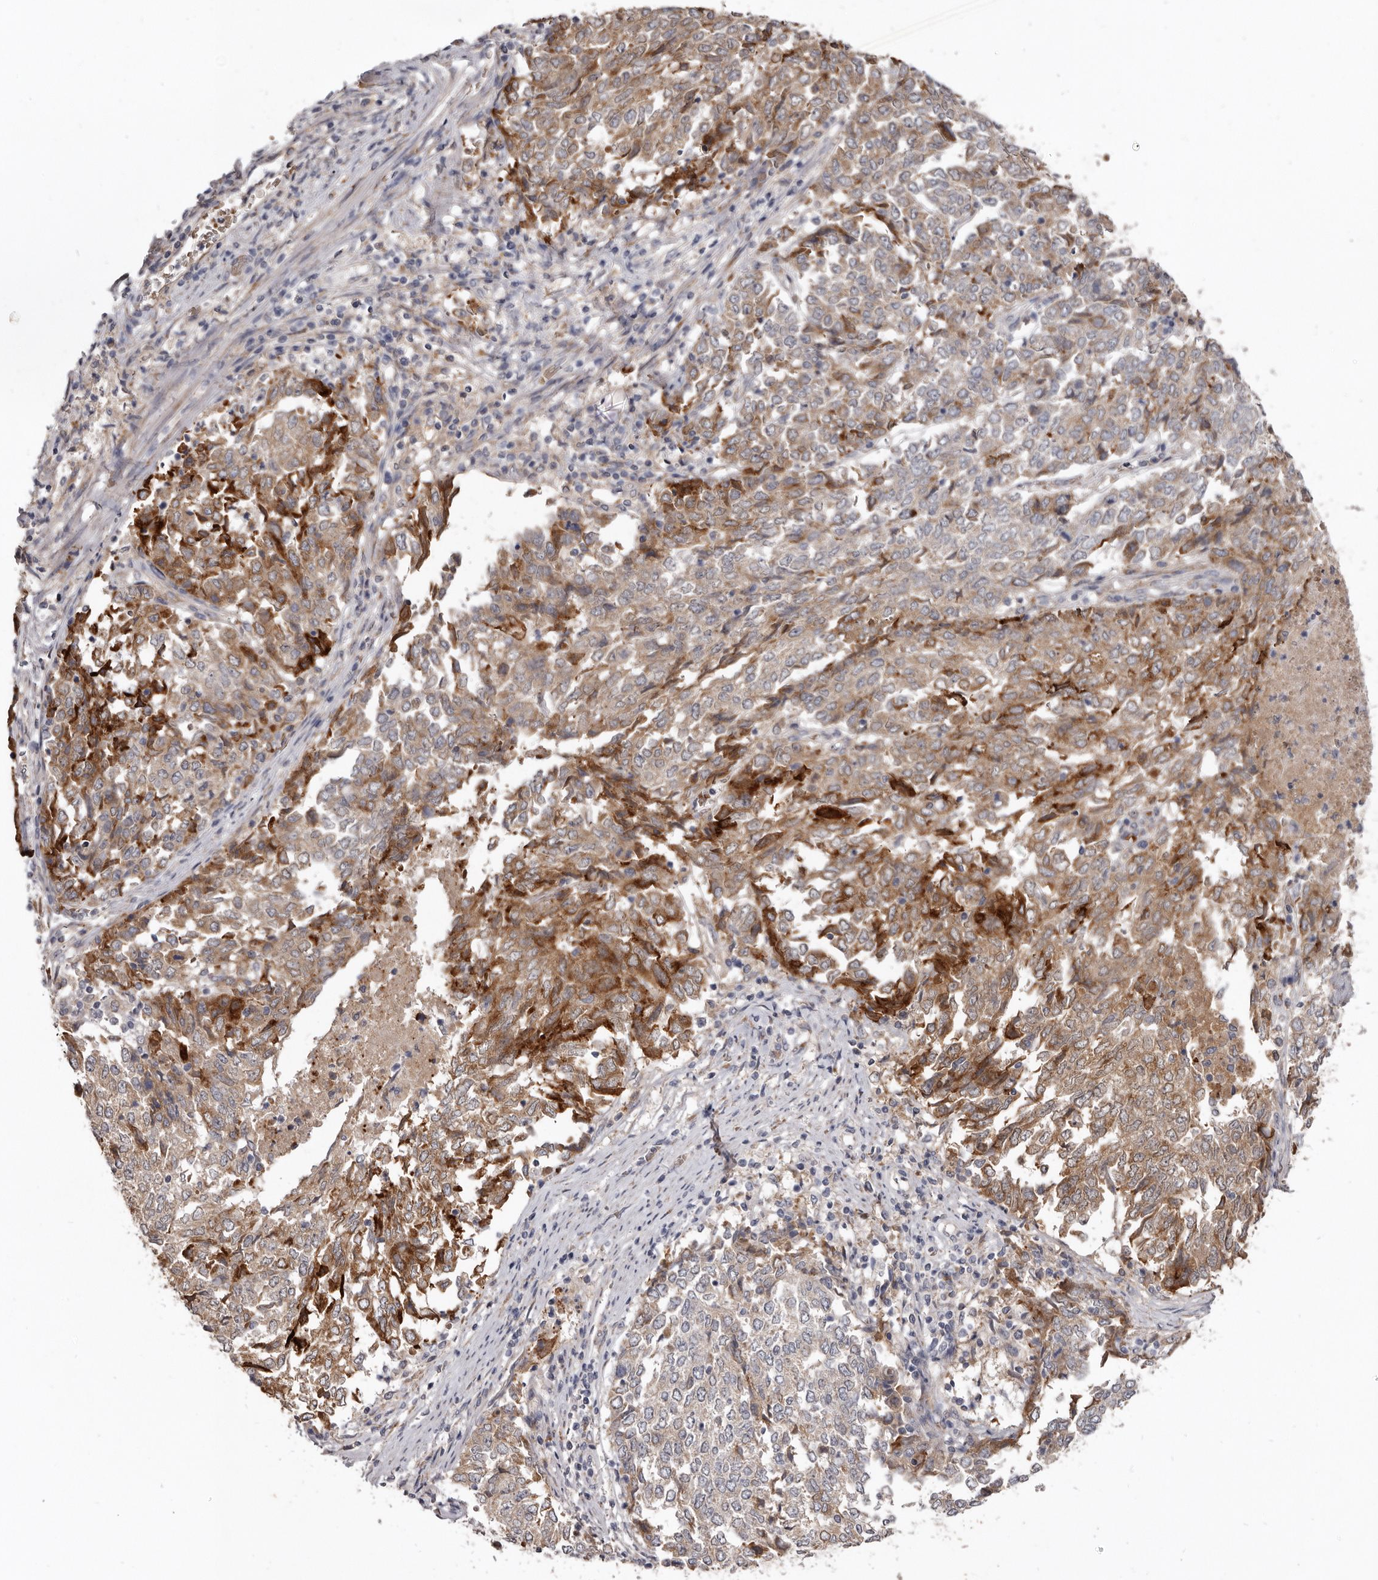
{"staining": {"intensity": "moderate", "quantity": ">75%", "location": "cytoplasmic/membranous"}, "tissue": "endometrial cancer", "cell_type": "Tumor cells", "image_type": "cancer", "snomed": [{"axis": "morphology", "description": "Adenocarcinoma, NOS"}, {"axis": "topography", "description": "Endometrium"}], "caption": "Immunohistochemistry photomicrograph of human adenocarcinoma (endometrial) stained for a protein (brown), which displays medium levels of moderate cytoplasmic/membranous expression in approximately >75% of tumor cells.", "gene": "NENF", "patient": {"sex": "female", "age": 80}}